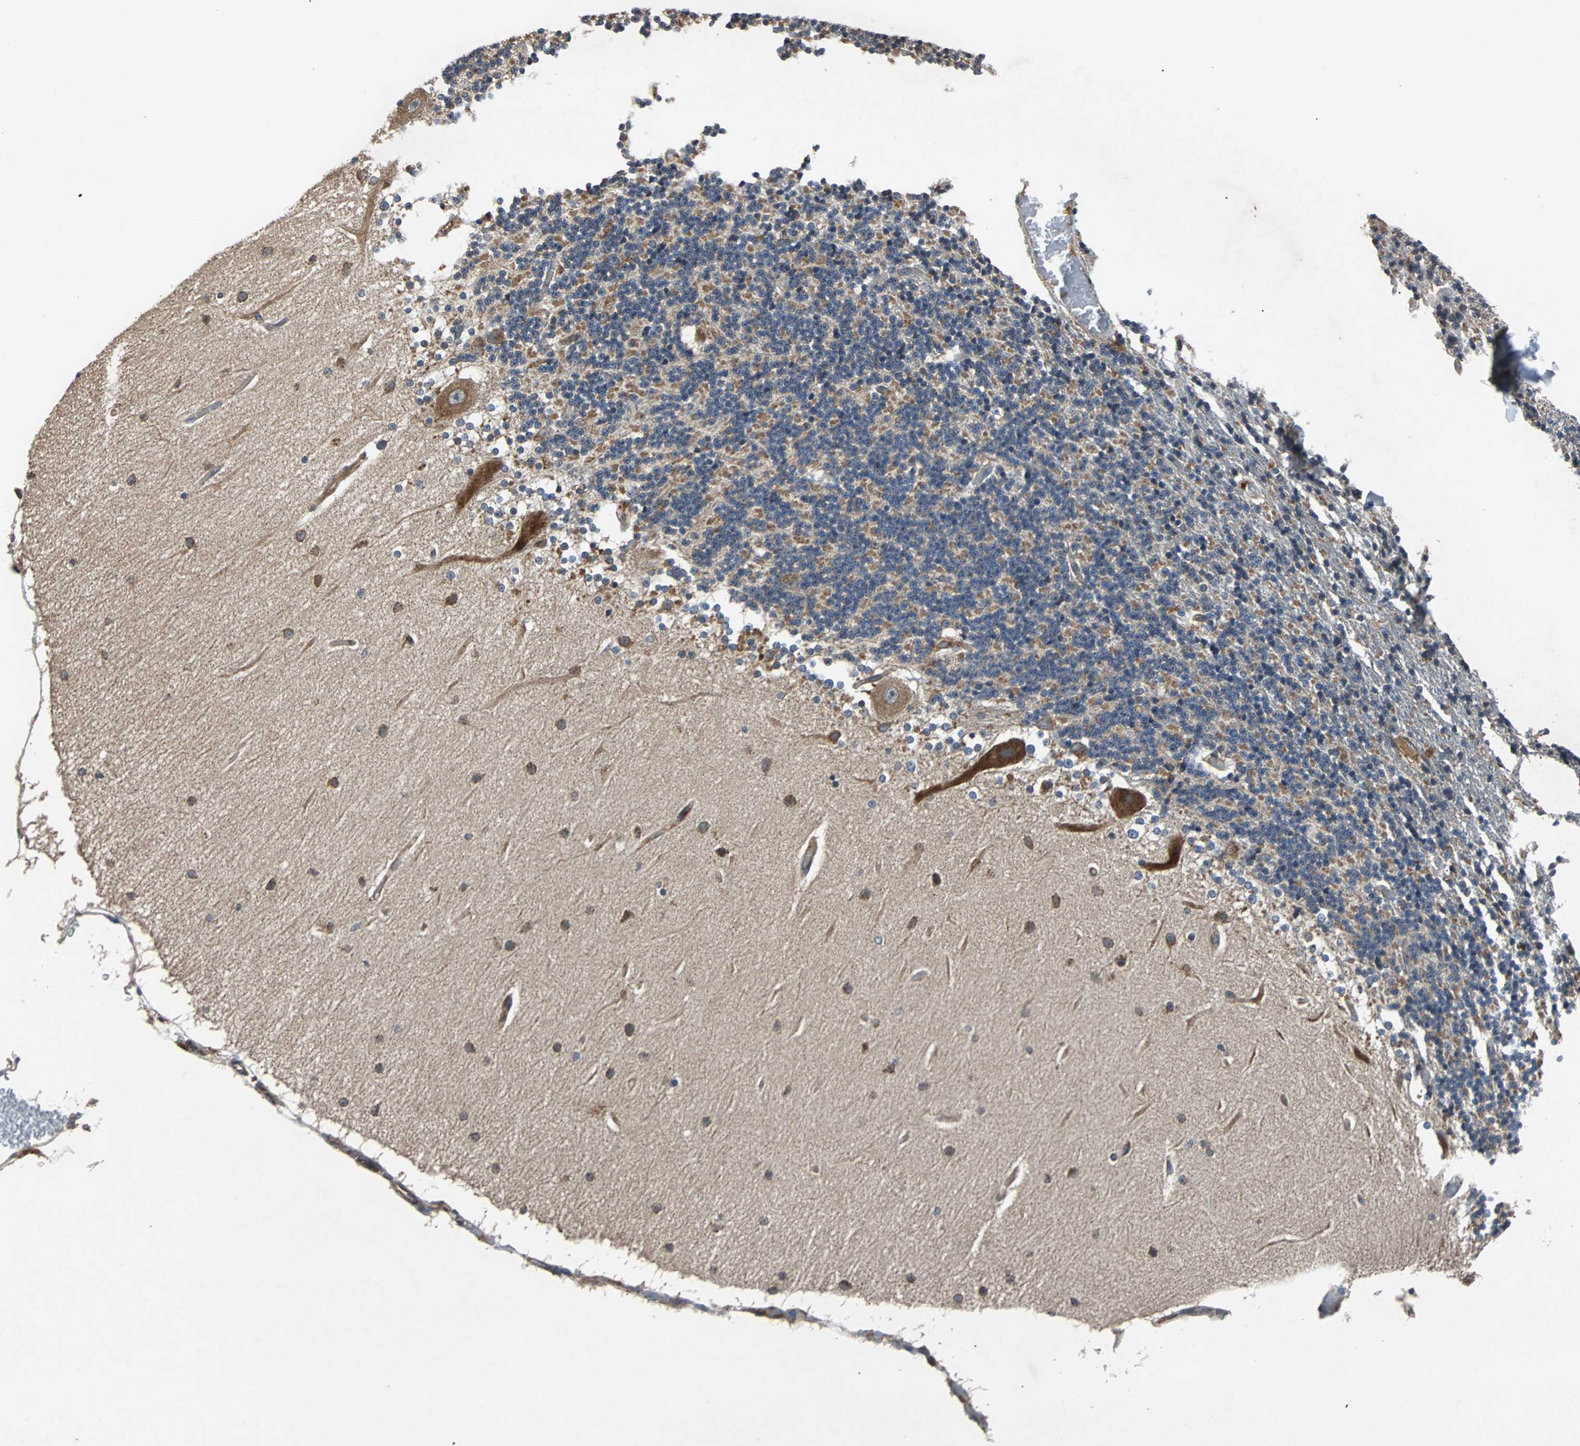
{"staining": {"intensity": "moderate", "quantity": "25%-75%", "location": "cytoplasmic/membranous"}, "tissue": "cerebellum", "cell_type": "Cells in granular layer", "image_type": "normal", "snomed": [{"axis": "morphology", "description": "Normal tissue, NOS"}, {"axis": "topography", "description": "Cerebellum"}], "caption": "High-magnification brightfield microscopy of unremarkable cerebellum stained with DAB (brown) and counterstained with hematoxylin (blue). cells in granular layer exhibit moderate cytoplasmic/membranous expression is appreciated in approximately25%-75% of cells.", "gene": "ACTR3", "patient": {"sex": "female", "age": 54}}